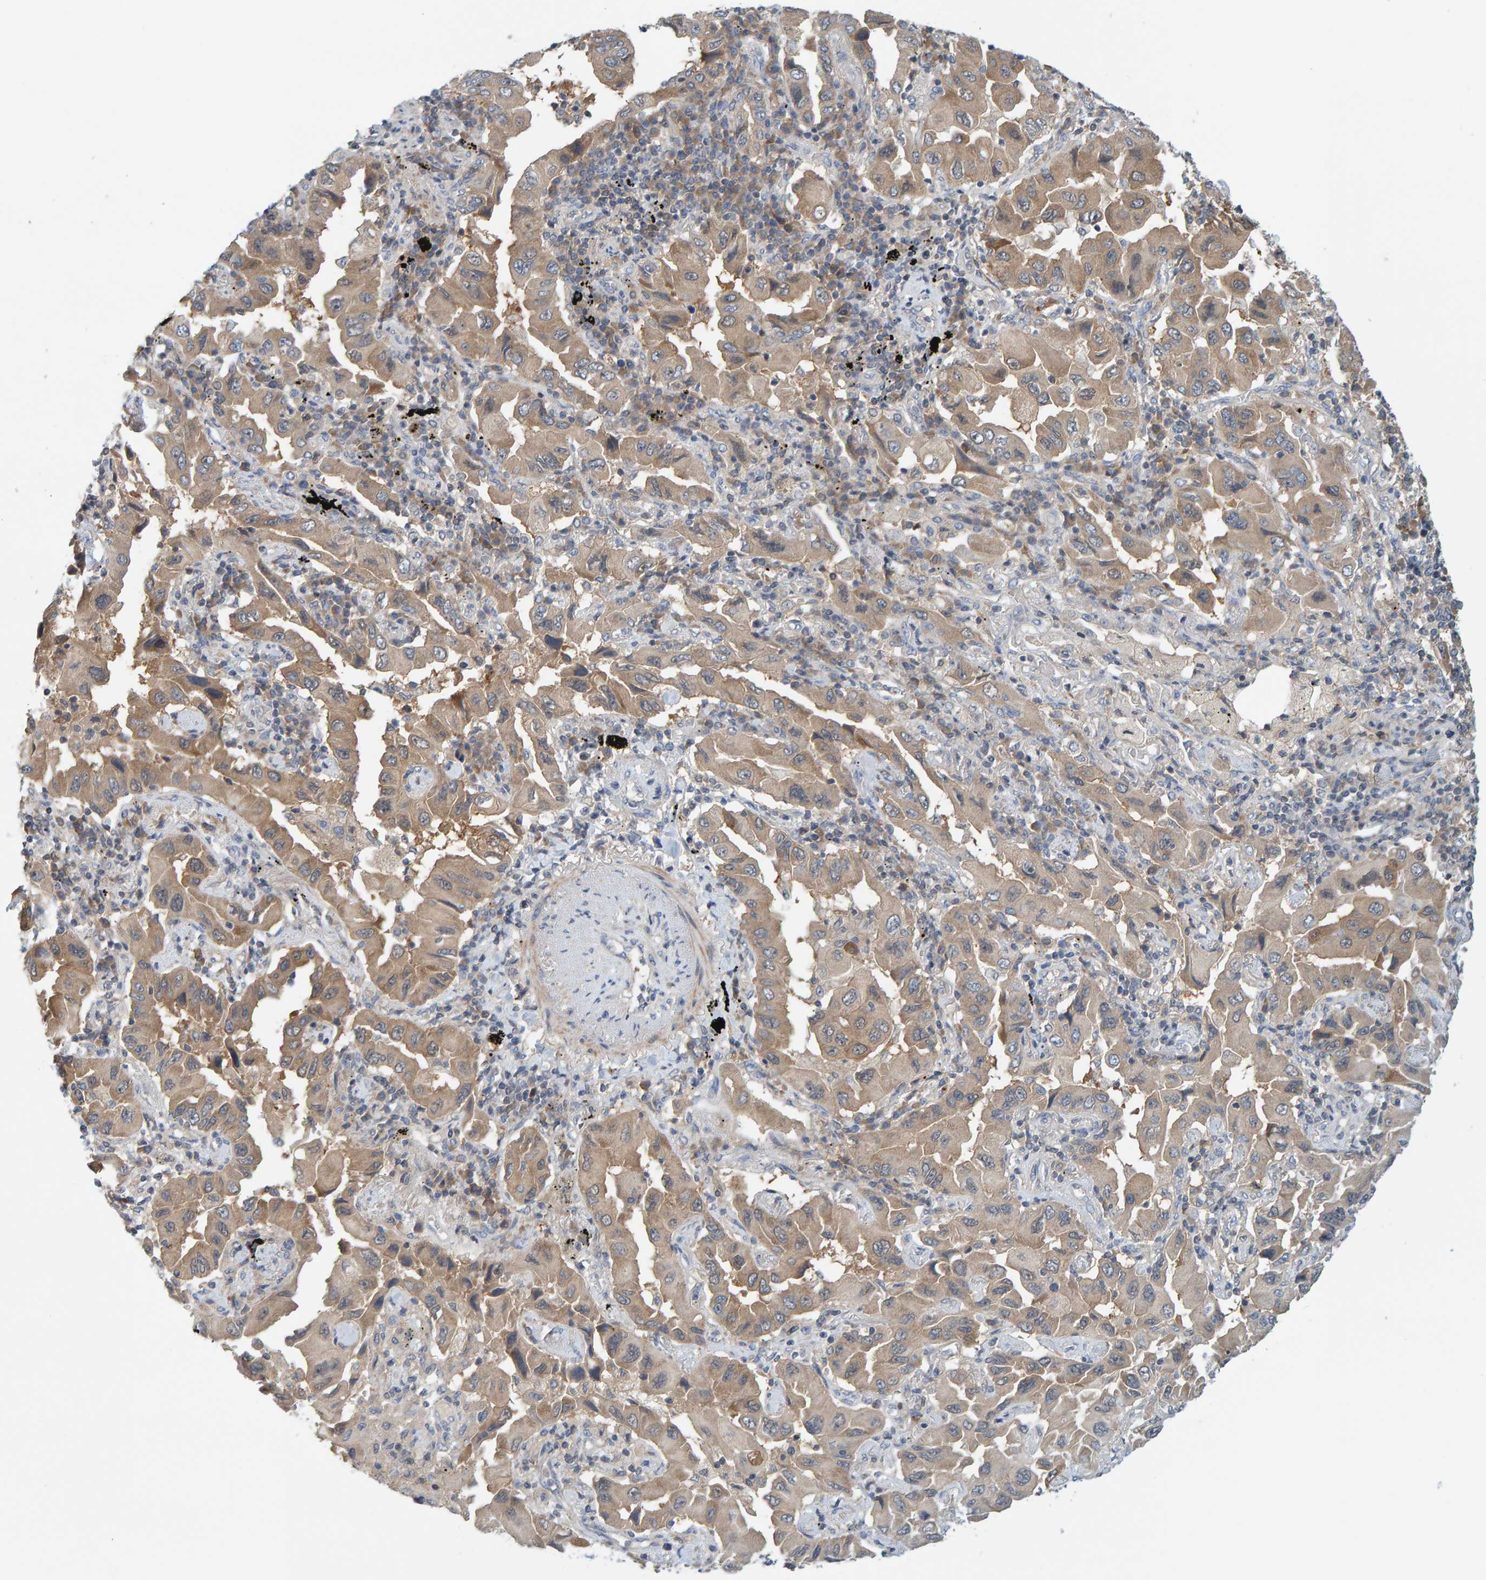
{"staining": {"intensity": "moderate", "quantity": ">75%", "location": "cytoplasmic/membranous"}, "tissue": "lung cancer", "cell_type": "Tumor cells", "image_type": "cancer", "snomed": [{"axis": "morphology", "description": "Adenocarcinoma, NOS"}, {"axis": "topography", "description": "Lung"}], "caption": "Approximately >75% of tumor cells in human lung cancer (adenocarcinoma) show moderate cytoplasmic/membranous protein staining as visualized by brown immunohistochemical staining.", "gene": "TATDN1", "patient": {"sex": "female", "age": 65}}